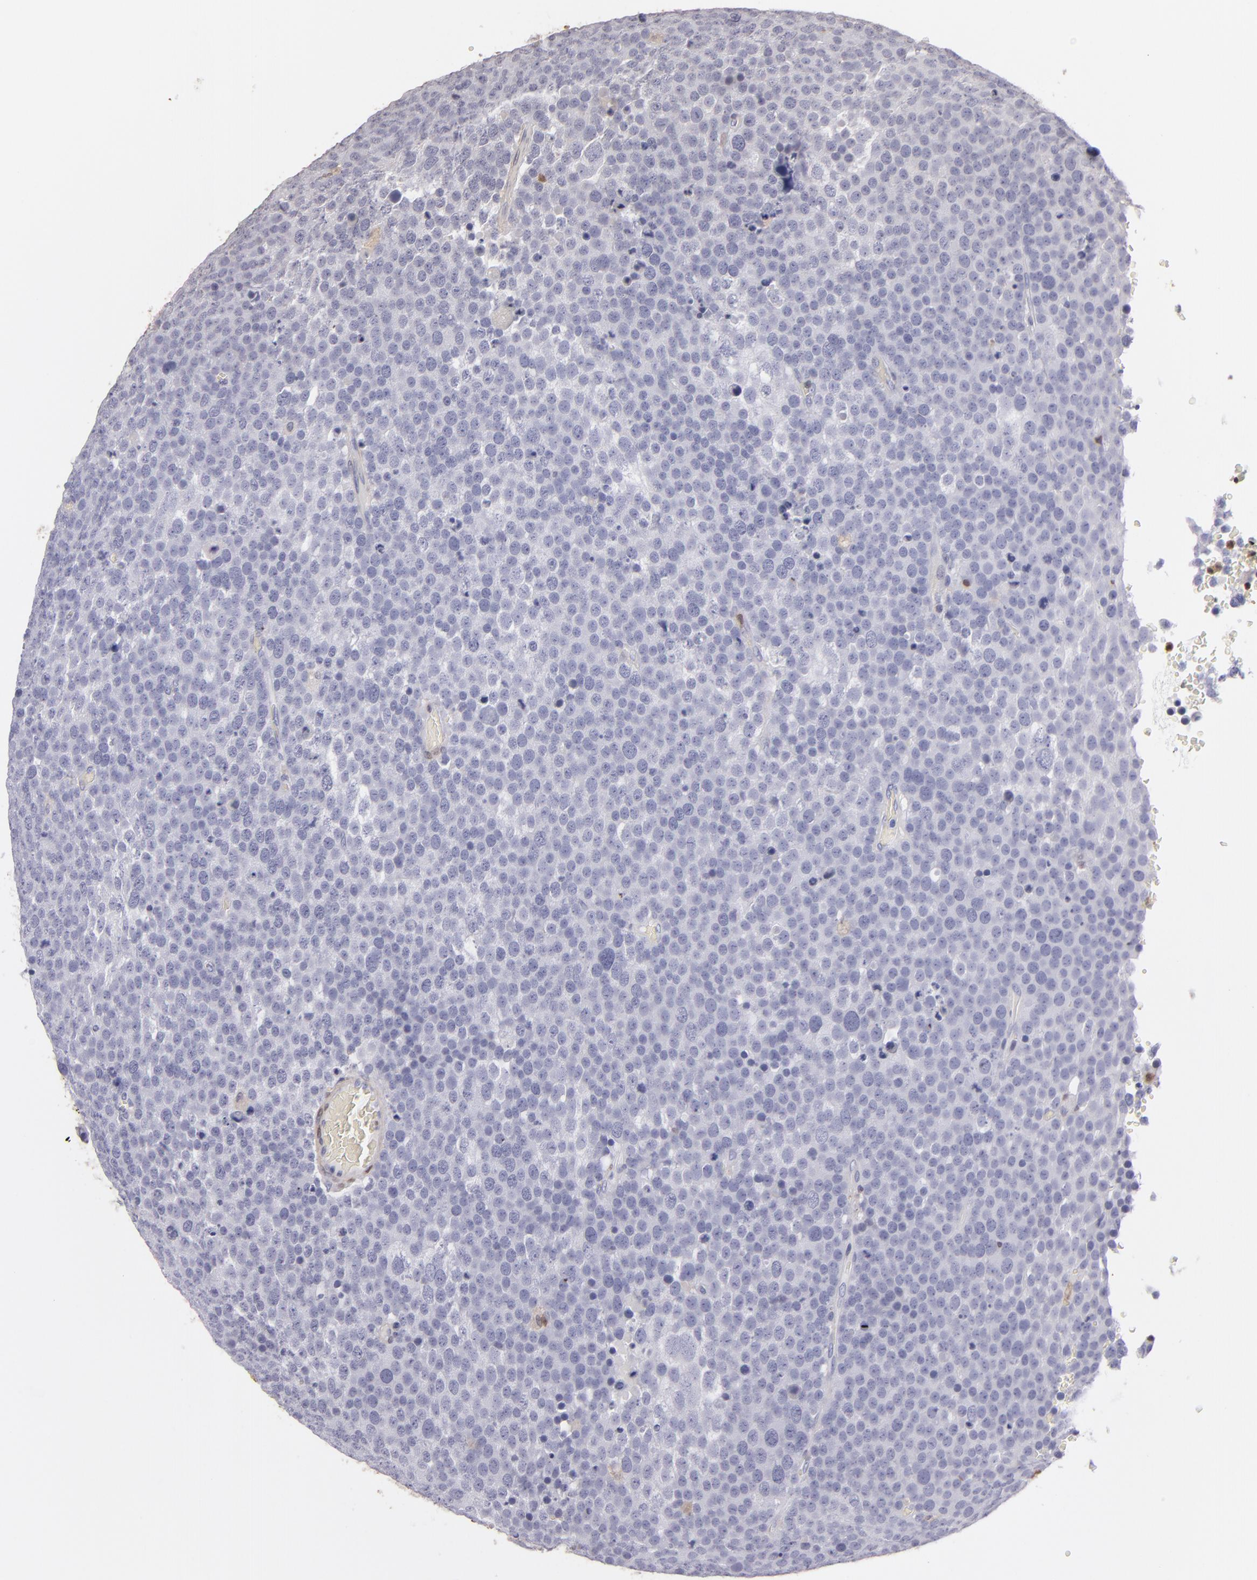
{"staining": {"intensity": "negative", "quantity": "none", "location": "none"}, "tissue": "testis cancer", "cell_type": "Tumor cells", "image_type": "cancer", "snomed": [{"axis": "morphology", "description": "Seminoma, NOS"}, {"axis": "topography", "description": "Testis"}], "caption": "High power microscopy photomicrograph of an immunohistochemistry (IHC) image of testis seminoma, revealing no significant expression in tumor cells. (DAB immunohistochemistry (IHC) visualized using brightfield microscopy, high magnification).", "gene": "S100A2", "patient": {"sex": "male", "age": 71}}